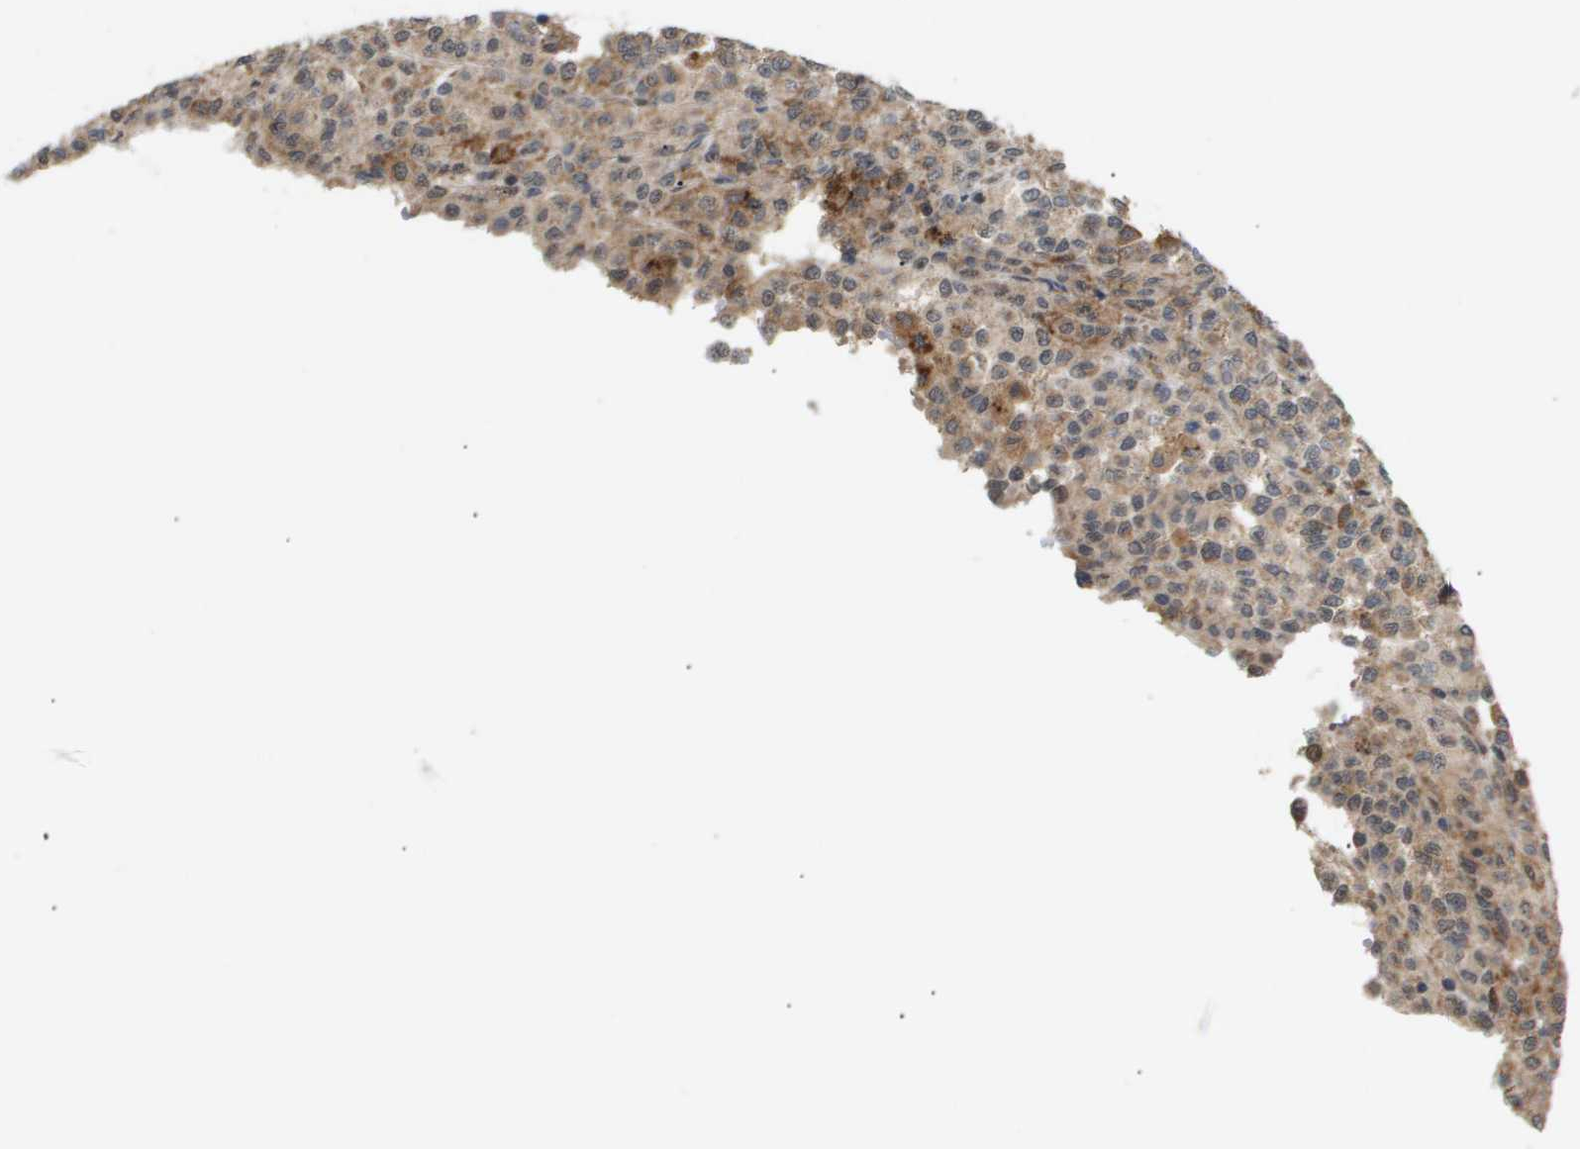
{"staining": {"intensity": "moderate", "quantity": "25%-75%", "location": "cytoplasmic/membranous"}, "tissue": "melanoma", "cell_type": "Tumor cells", "image_type": "cancer", "snomed": [{"axis": "morphology", "description": "Malignant melanoma, Metastatic site"}, {"axis": "topography", "description": "Pancreas"}], "caption": "Protein expression analysis of malignant melanoma (metastatic site) exhibits moderate cytoplasmic/membranous positivity in approximately 25%-75% of tumor cells. The protein of interest is stained brown, and the nuclei are stained in blue (DAB (3,3'-diaminobenzidine) IHC with brightfield microscopy, high magnification).", "gene": "PDGFB", "patient": {"sex": "female", "age": 30}}